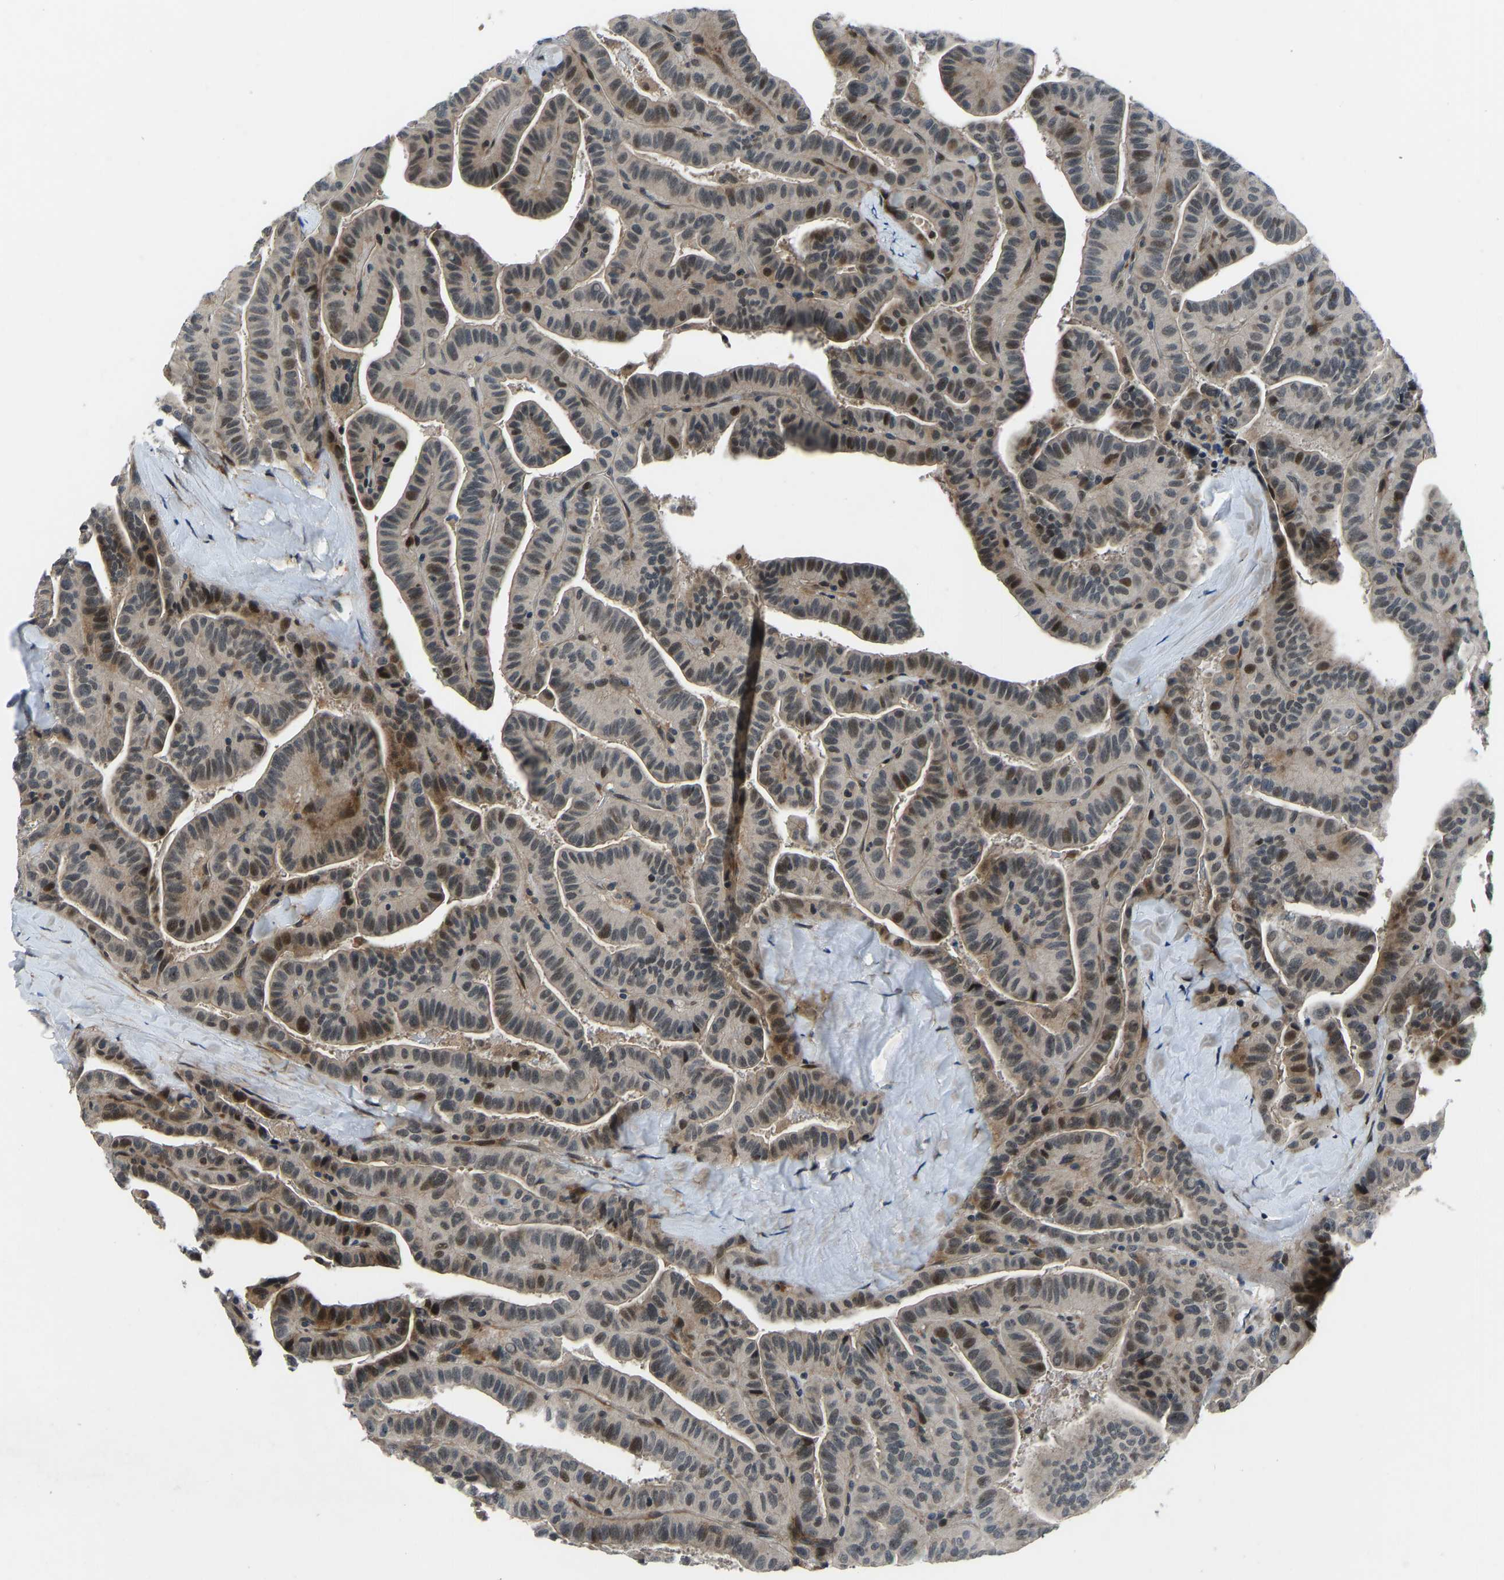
{"staining": {"intensity": "moderate", "quantity": "25%-75%", "location": "nuclear"}, "tissue": "thyroid cancer", "cell_type": "Tumor cells", "image_type": "cancer", "snomed": [{"axis": "morphology", "description": "Papillary adenocarcinoma, NOS"}, {"axis": "topography", "description": "Thyroid gland"}], "caption": "A high-resolution micrograph shows immunohistochemistry staining of papillary adenocarcinoma (thyroid), which exhibits moderate nuclear positivity in approximately 25%-75% of tumor cells.", "gene": "RLIM", "patient": {"sex": "male", "age": 77}}